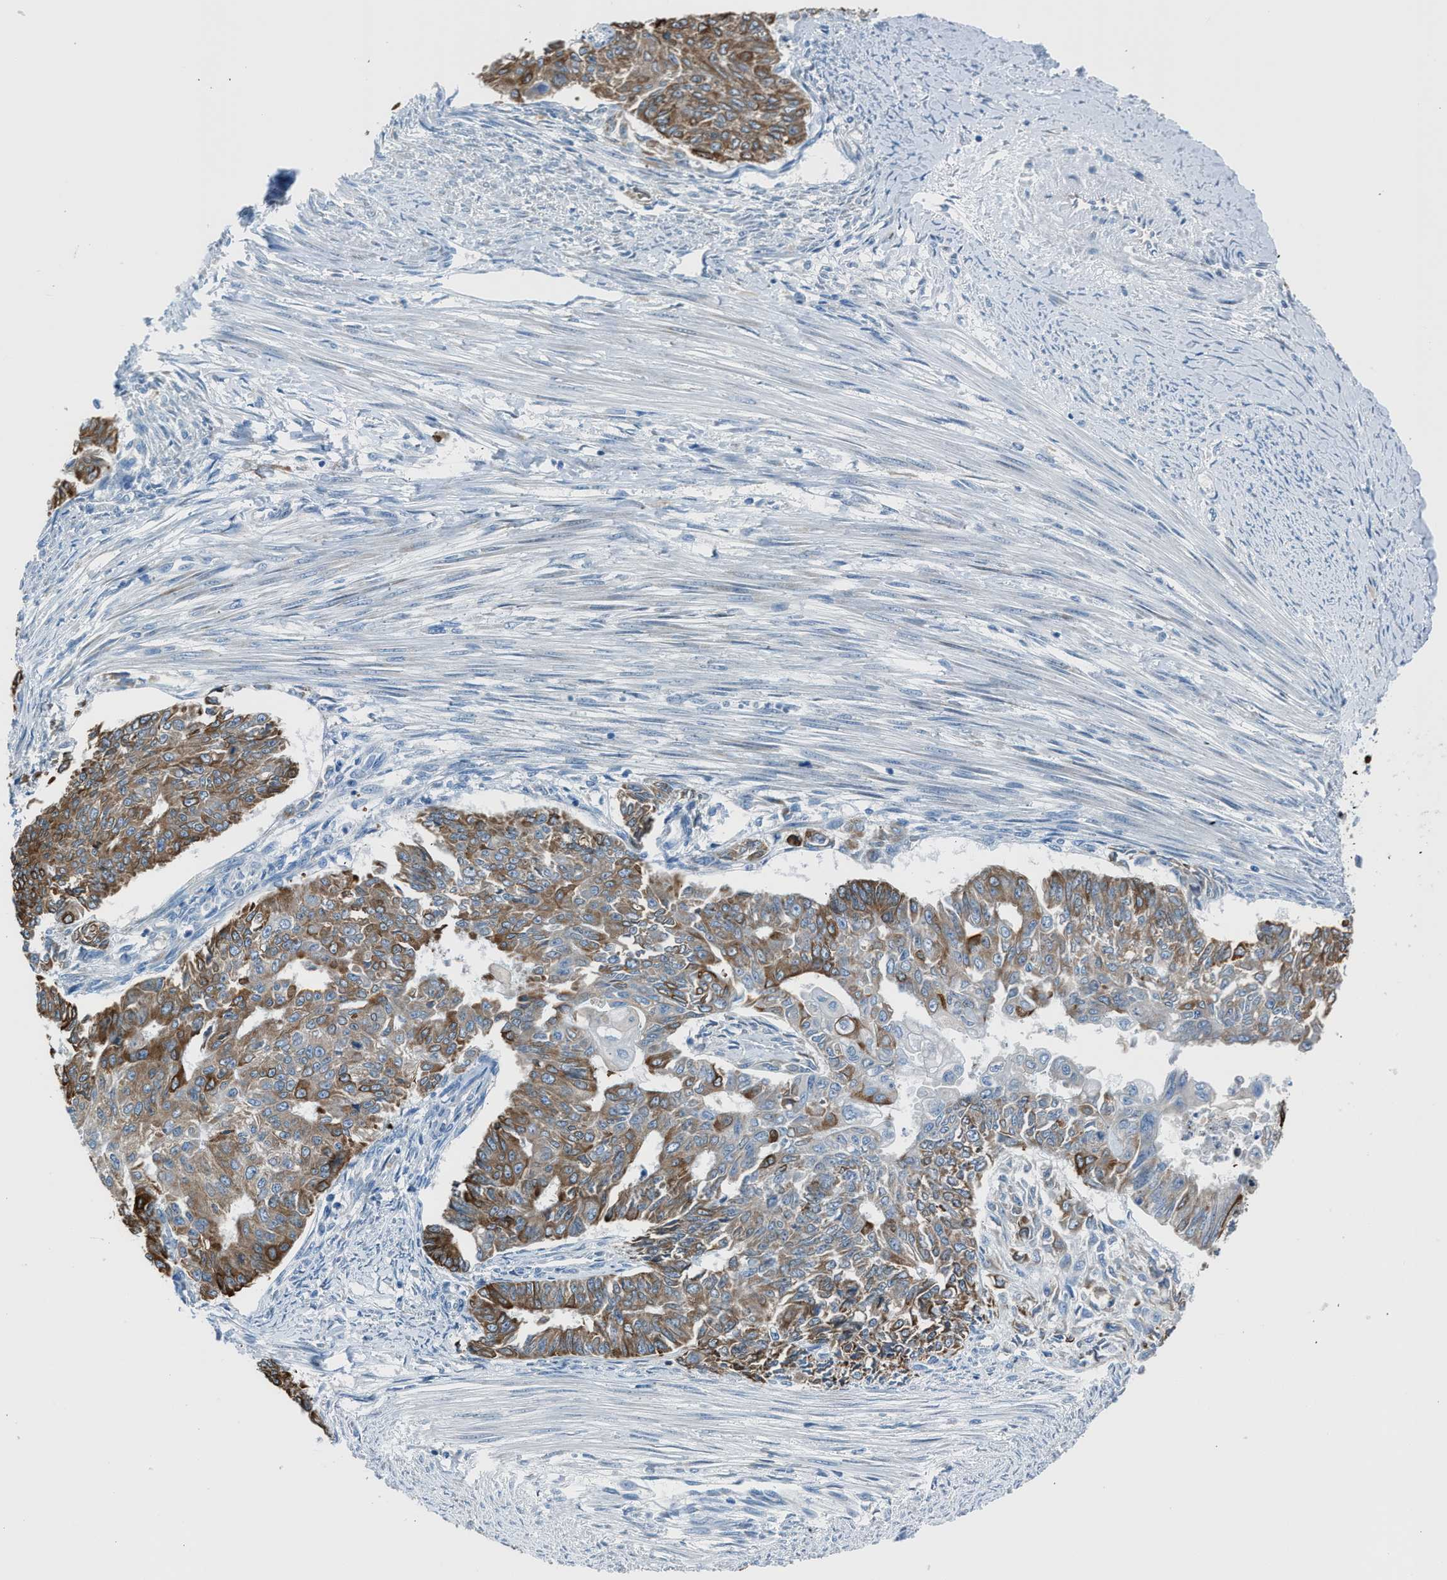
{"staining": {"intensity": "moderate", "quantity": ">75%", "location": "cytoplasmic/membranous"}, "tissue": "endometrial cancer", "cell_type": "Tumor cells", "image_type": "cancer", "snomed": [{"axis": "morphology", "description": "Adenocarcinoma, NOS"}, {"axis": "topography", "description": "Endometrium"}], "caption": "High-power microscopy captured an IHC histopathology image of endometrial adenocarcinoma, revealing moderate cytoplasmic/membranous positivity in about >75% of tumor cells.", "gene": "RNF41", "patient": {"sex": "female", "age": 32}}